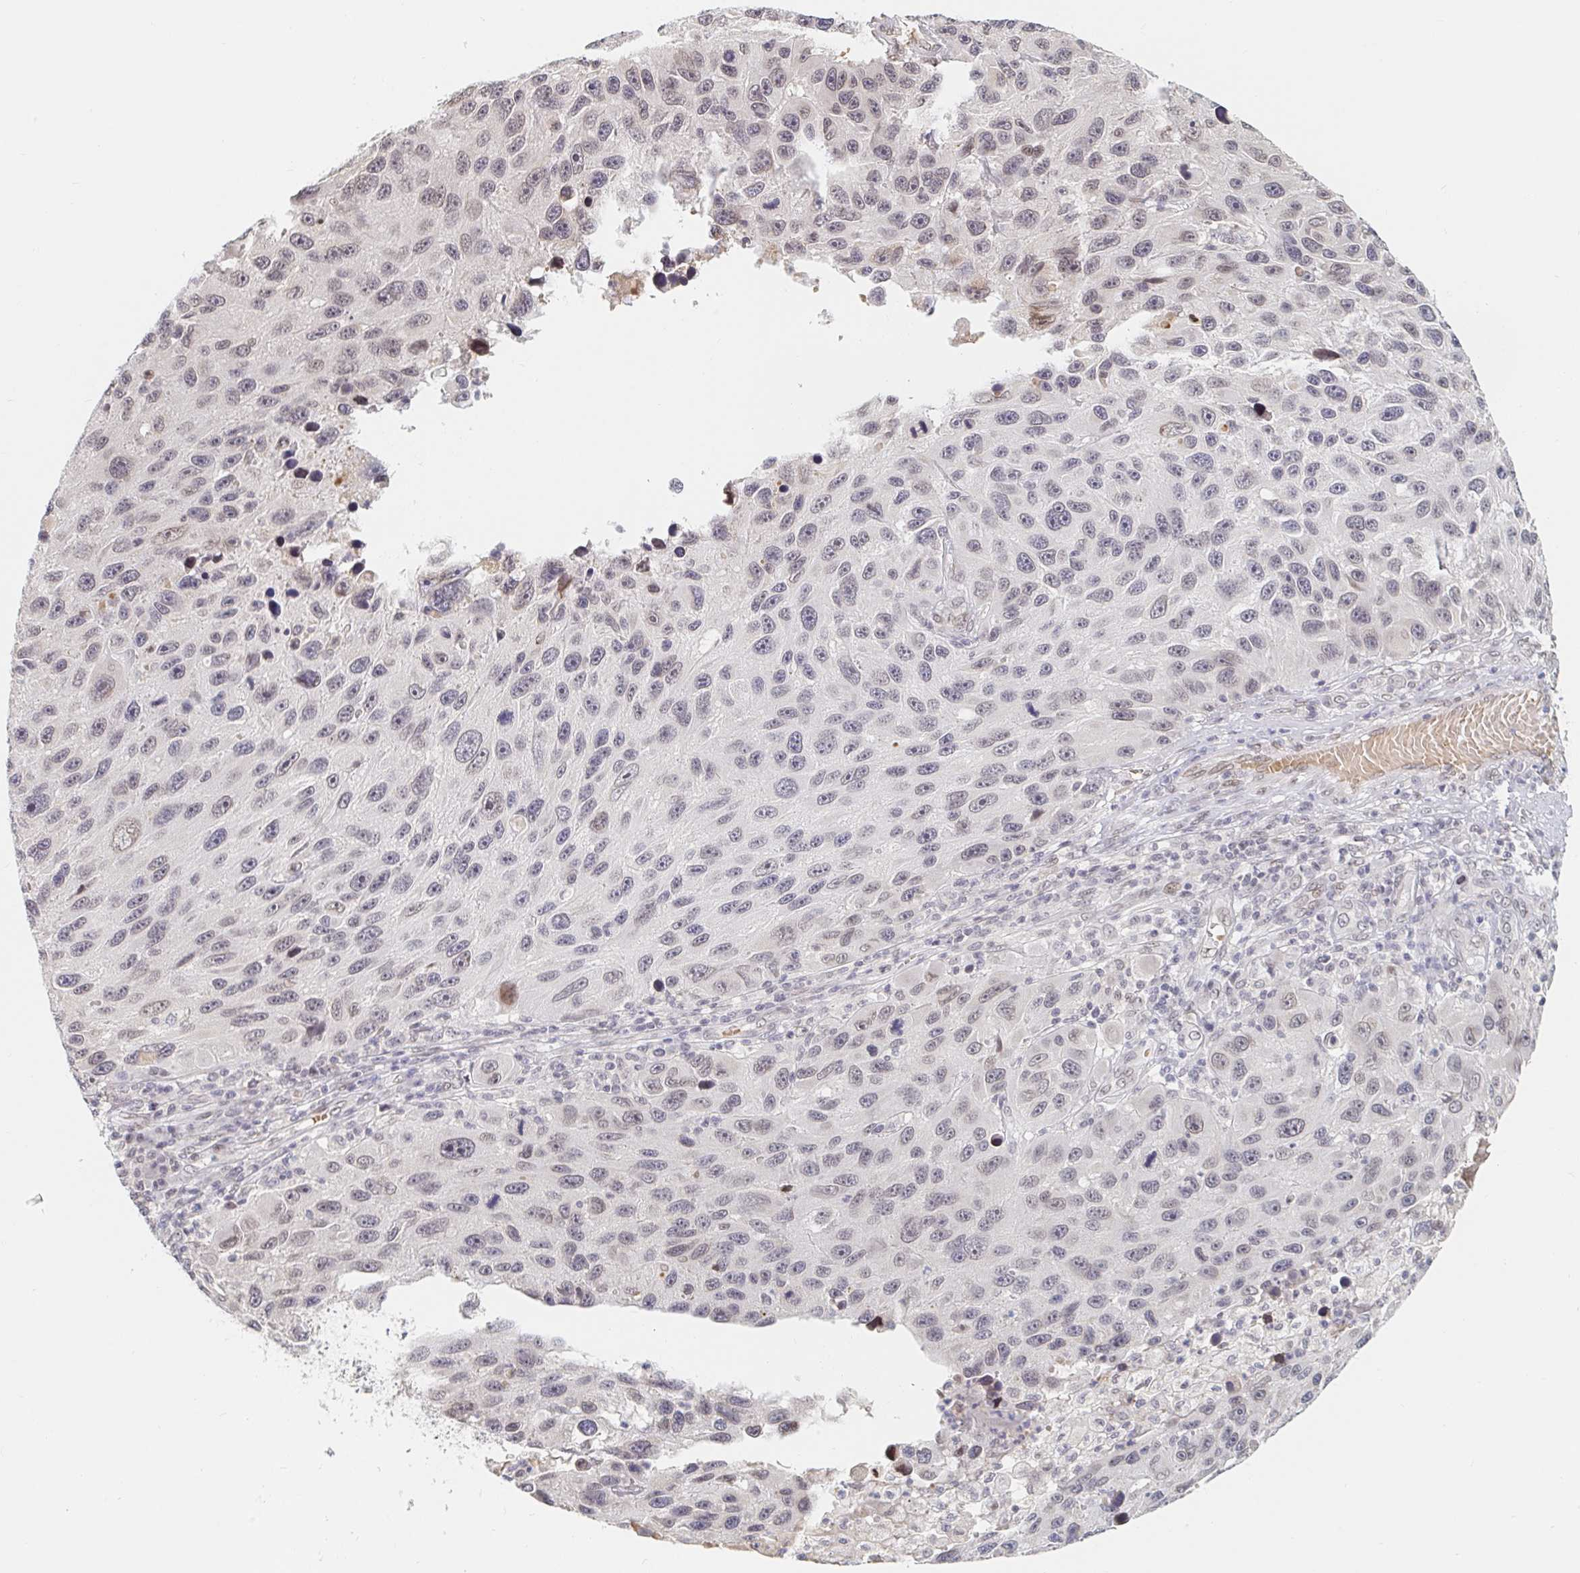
{"staining": {"intensity": "negative", "quantity": "none", "location": "none"}, "tissue": "melanoma", "cell_type": "Tumor cells", "image_type": "cancer", "snomed": [{"axis": "morphology", "description": "Malignant melanoma, NOS"}, {"axis": "topography", "description": "Skin"}], "caption": "Immunohistochemistry photomicrograph of neoplastic tissue: melanoma stained with DAB (3,3'-diaminobenzidine) displays no significant protein positivity in tumor cells. Nuclei are stained in blue.", "gene": "CHD2", "patient": {"sex": "male", "age": 53}}